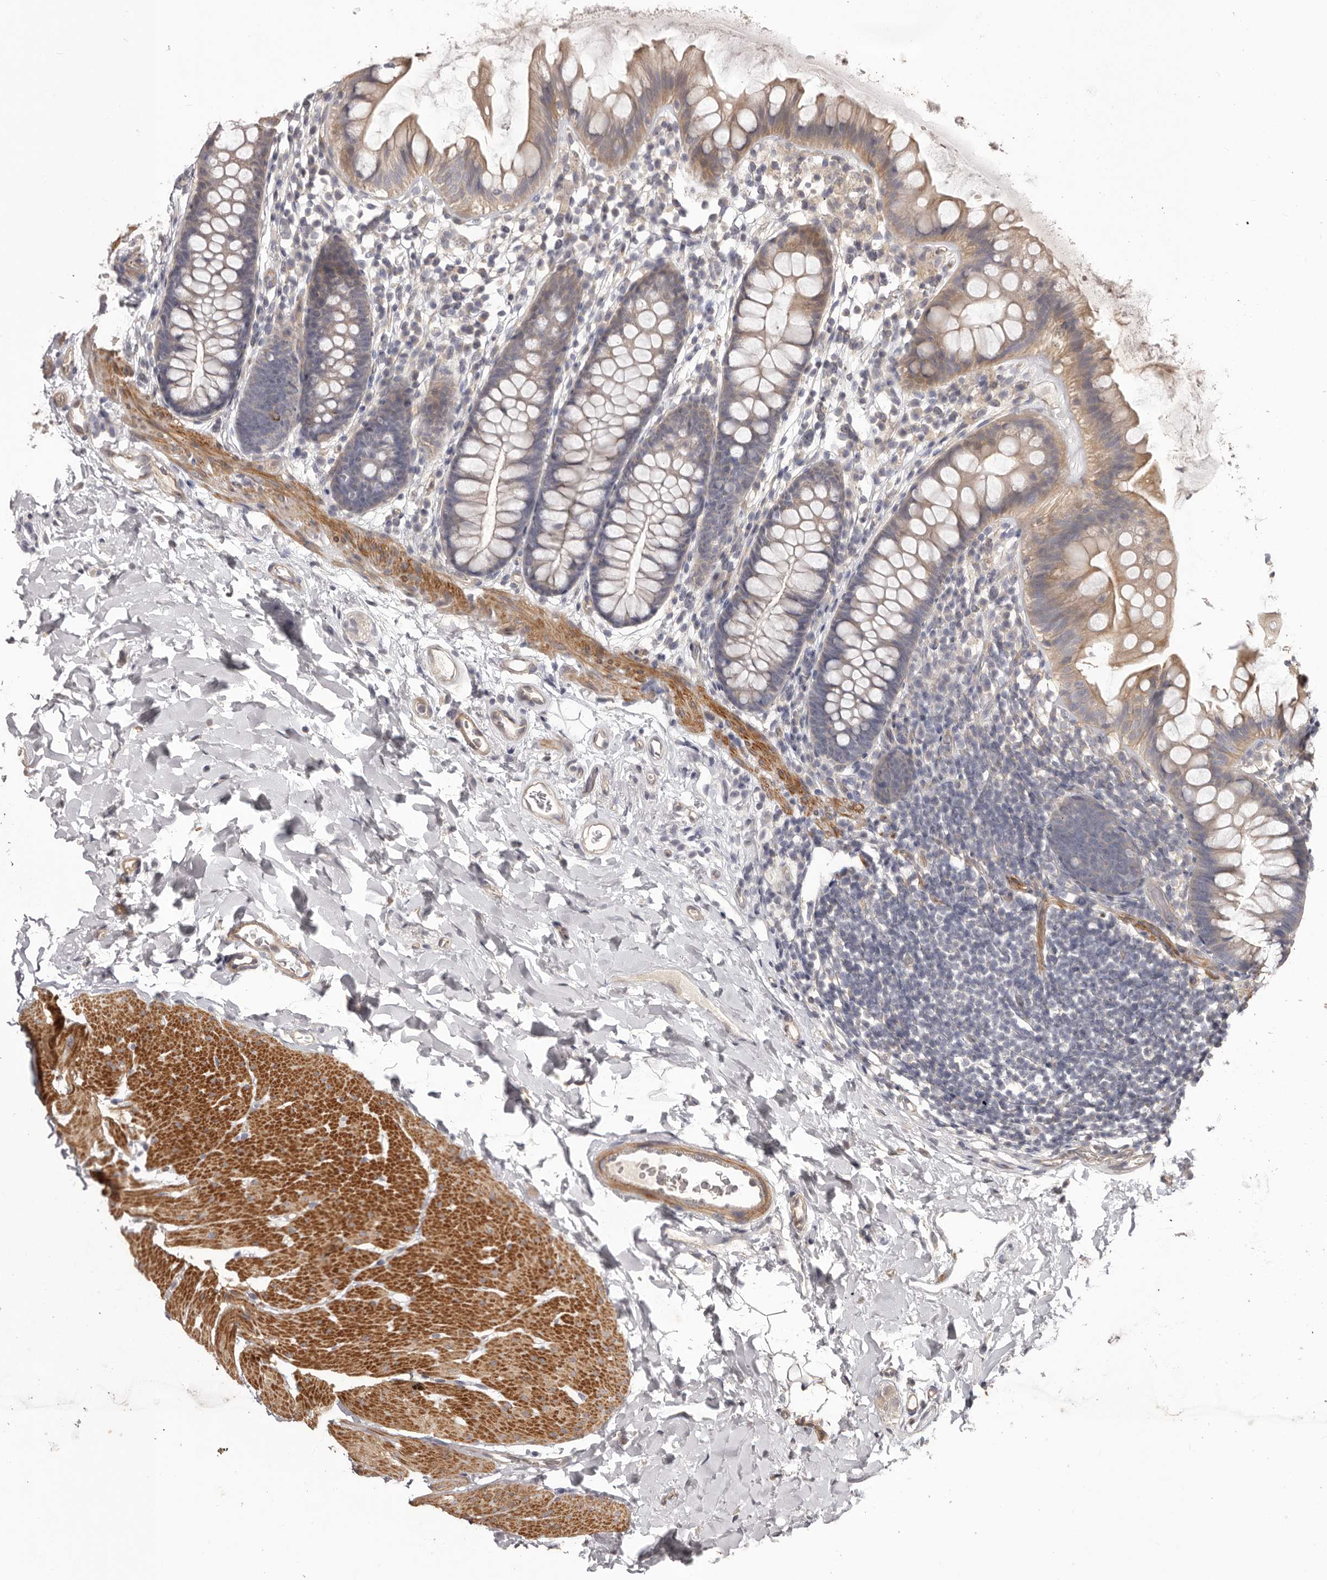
{"staining": {"intensity": "moderate", "quantity": "25%-75%", "location": "cytoplasmic/membranous"}, "tissue": "colon", "cell_type": "Endothelial cells", "image_type": "normal", "snomed": [{"axis": "morphology", "description": "Normal tissue, NOS"}, {"axis": "topography", "description": "Colon"}], "caption": "Moderate cytoplasmic/membranous expression is identified in approximately 25%-75% of endothelial cells in normal colon. The staining was performed using DAB (3,3'-diaminobenzidine), with brown indicating positive protein expression. Nuclei are stained blue with hematoxylin.", "gene": "HRH1", "patient": {"sex": "female", "age": 62}}